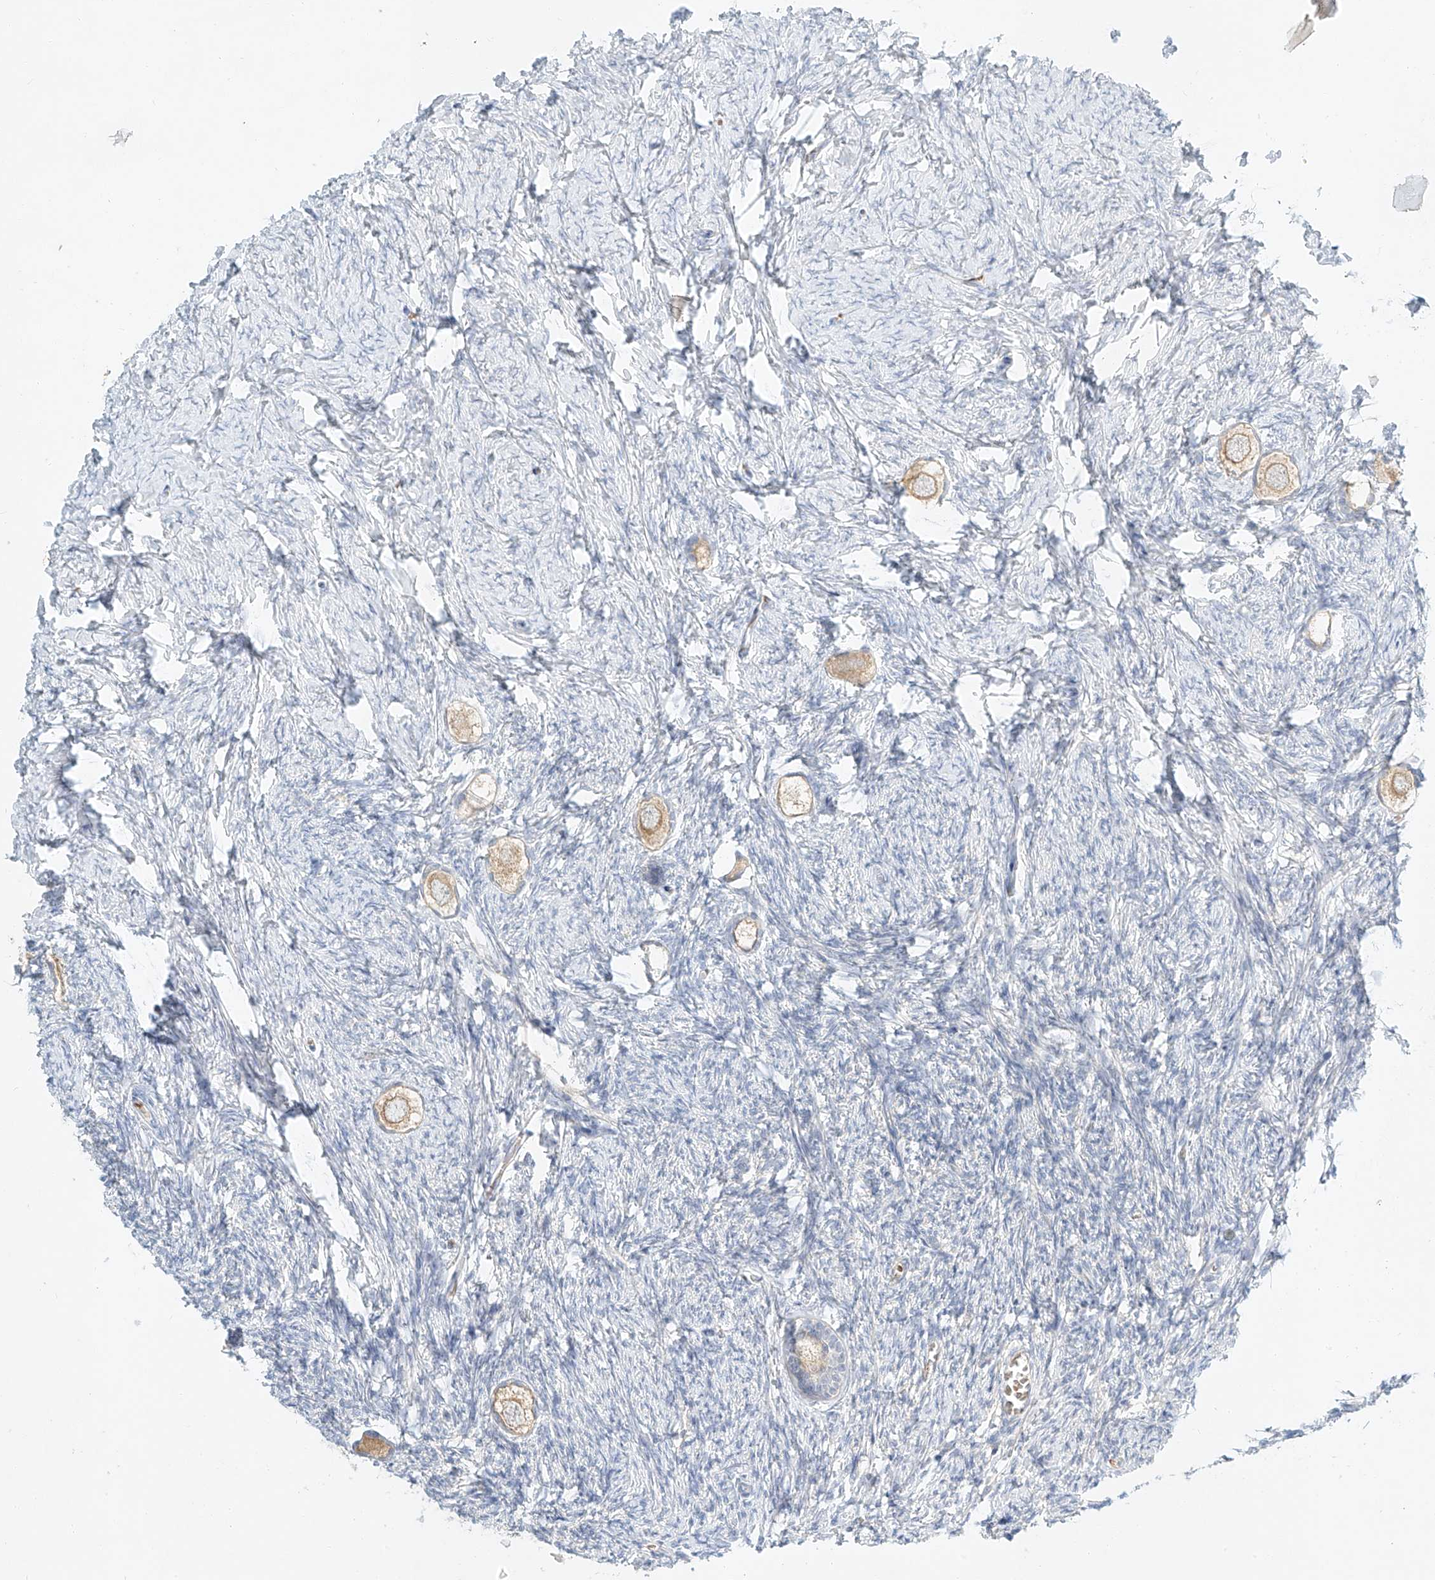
{"staining": {"intensity": "weak", "quantity": "25%-75%", "location": "cytoplasmic/membranous"}, "tissue": "ovary", "cell_type": "Follicle cells", "image_type": "normal", "snomed": [{"axis": "morphology", "description": "Normal tissue, NOS"}, {"axis": "topography", "description": "Ovary"}], "caption": "An image of ovary stained for a protein demonstrates weak cytoplasmic/membranous brown staining in follicle cells. The protein of interest is stained brown, and the nuclei are stained in blue (DAB (3,3'-diaminobenzidine) IHC with brightfield microscopy, high magnification).", "gene": "SYTL3", "patient": {"sex": "female", "age": 27}}